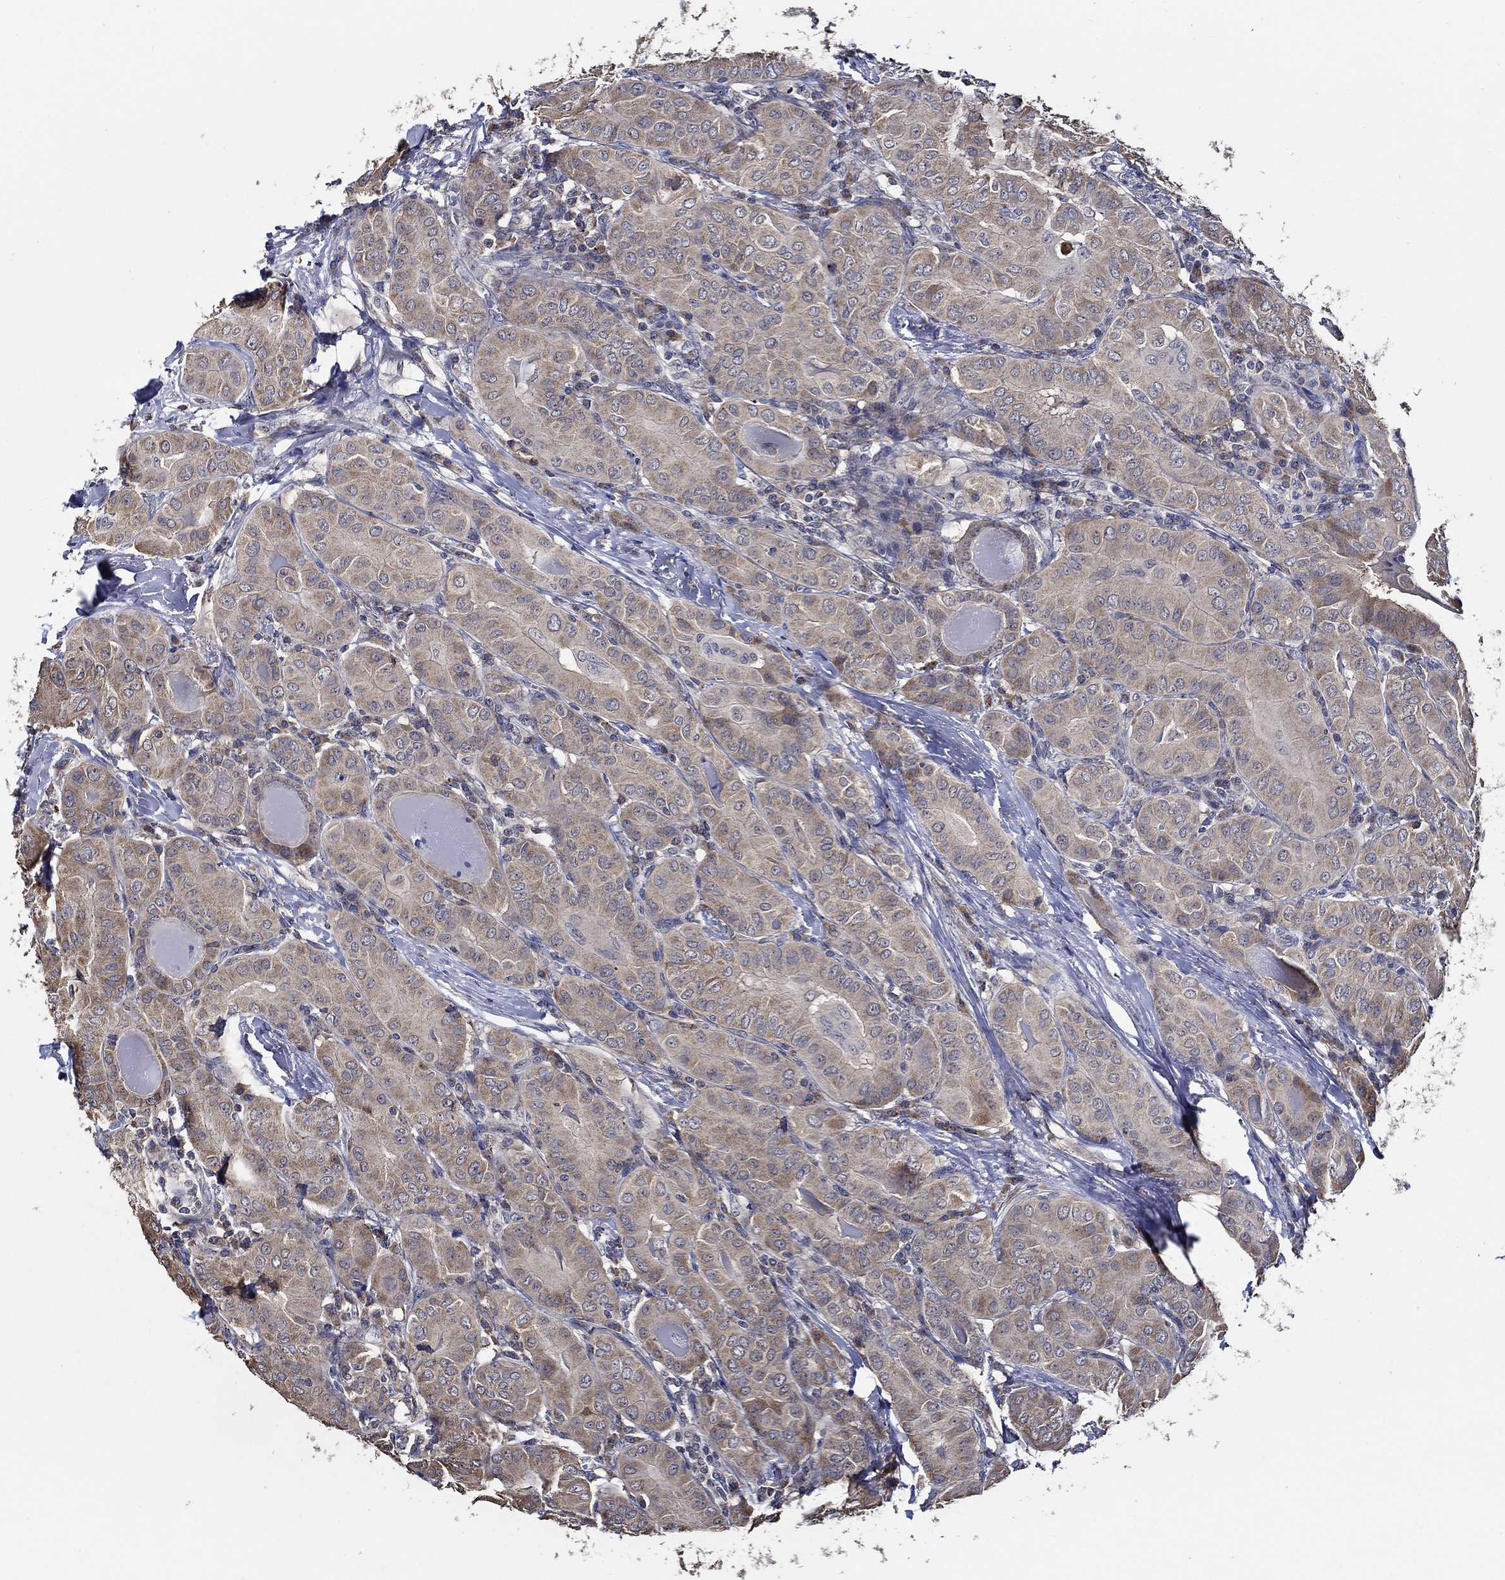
{"staining": {"intensity": "moderate", "quantity": "25%-75%", "location": "cytoplasmic/membranous"}, "tissue": "thyroid cancer", "cell_type": "Tumor cells", "image_type": "cancer", "snomed": [{"axis": "morphology", "description": "Papillary adenocarcinoma, NOS"}, {"axis": "topography", "description": "Thyroid gland"}], "caption": "DAB (3,3'-diaminobenzidine) immunohistochemical staining of thyroid cancer reveals moderate cytoplasmic/membranous protein positivity in about 25%-75% of tumor cells. (DAB IHC, brown staining for protein, blue staining for nuclei).", "gene": "WDR53", "patient": {"sex": "female", "age": 37}}